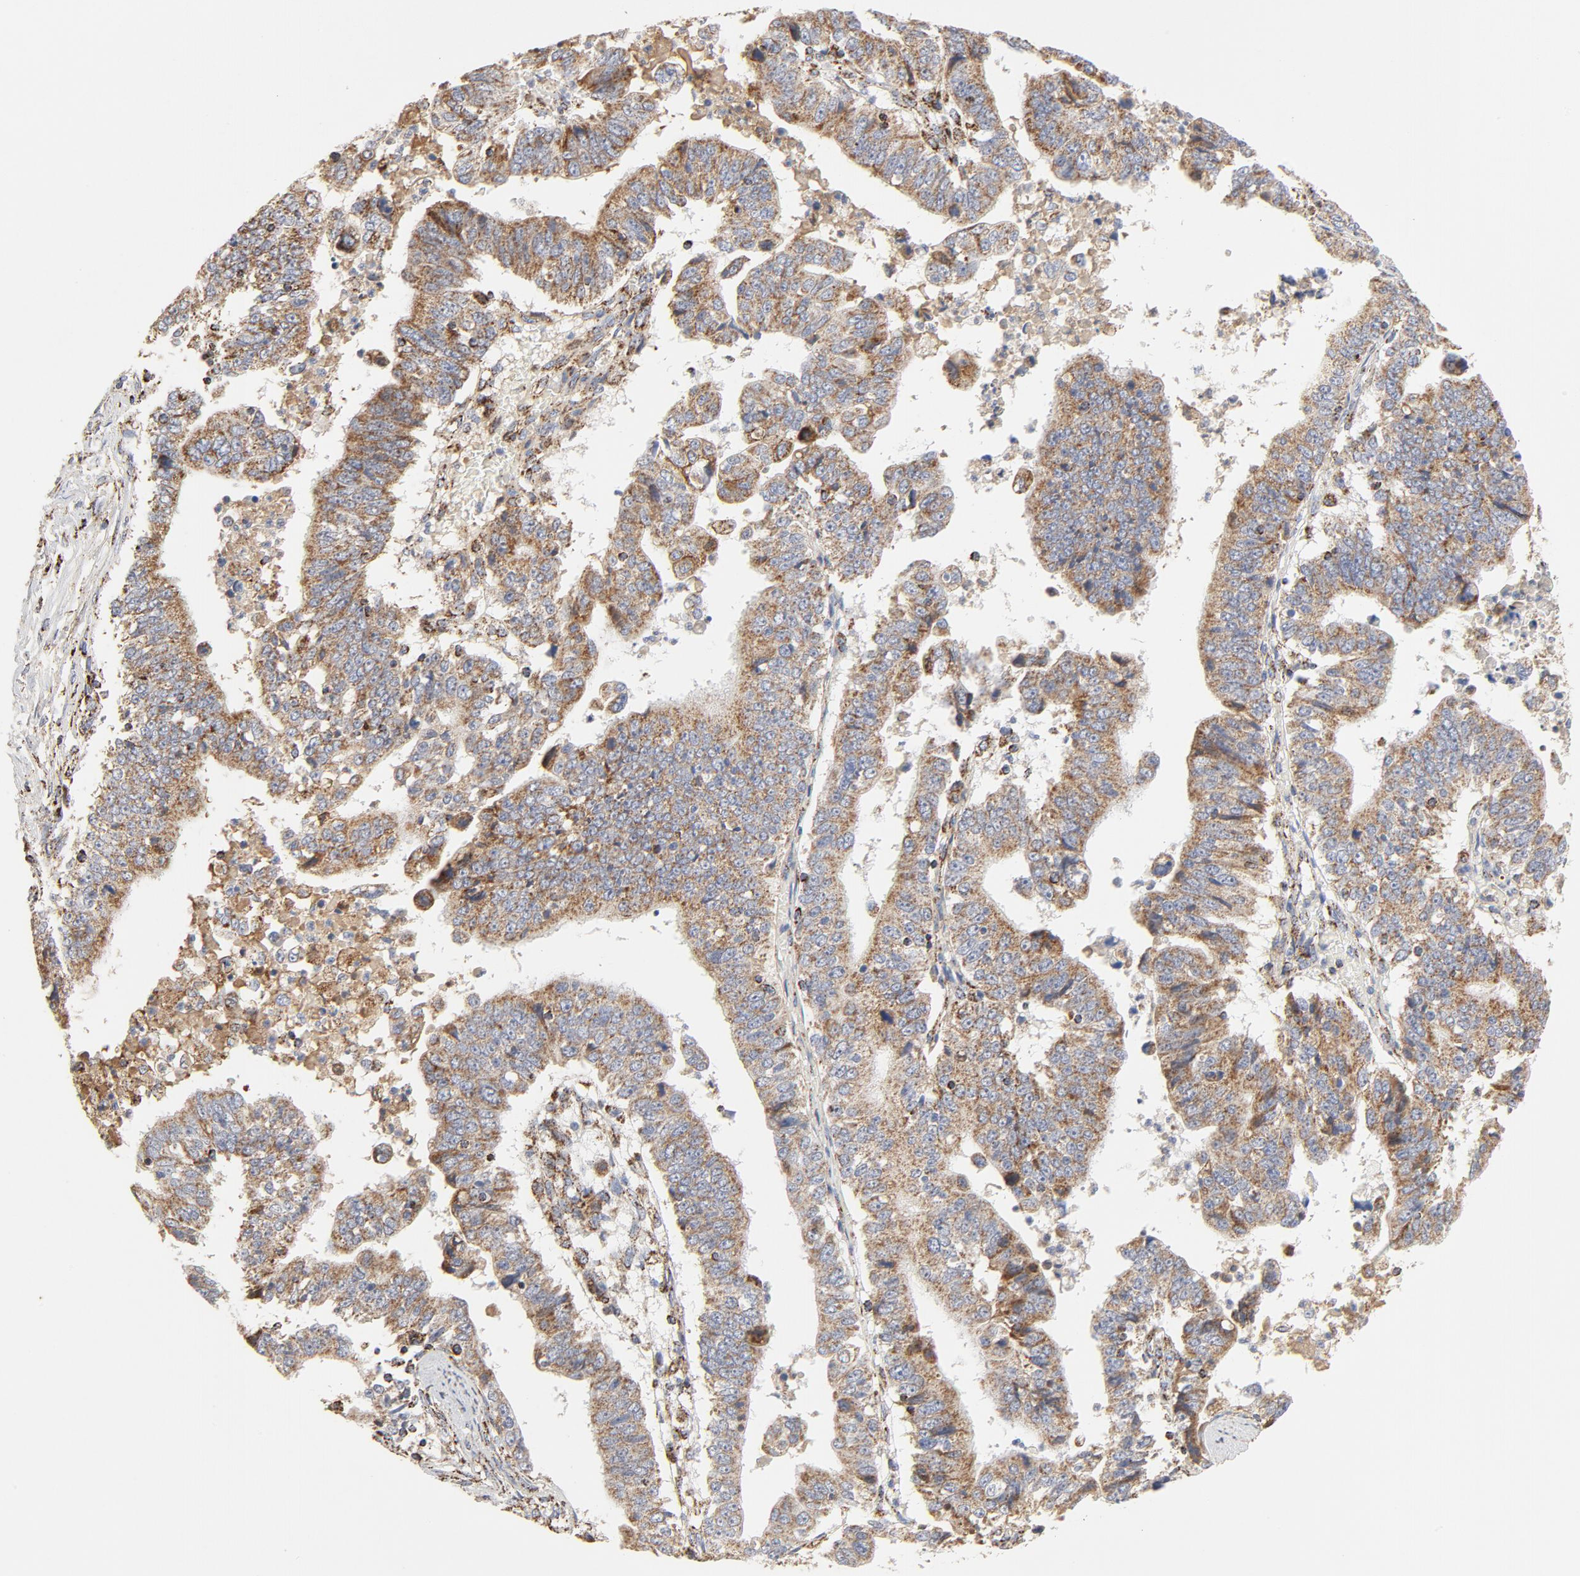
{"staining": {"intensity": "moderate", "quantity": ">75%", "location": "cytoplasmic/membranous"}, "tissue": "stomach cancer", "cell_type": "Tumor cells", "image_type": "cancer", "snomed": [{"axis": "morphology", "description": "Adenocarcinoma, NOS"}, {"axis": "topography", "description": "Stomach, upper"}], "caption": "This micrograph shows immunohistochemistry staining of adenocarcinoma (stomach), with medium moderate cytoplasmic/membranous expression in approximately >75% of tumor cells.", "gene": "PCNX4", "patient": {"sex": "female", "age": 50}}